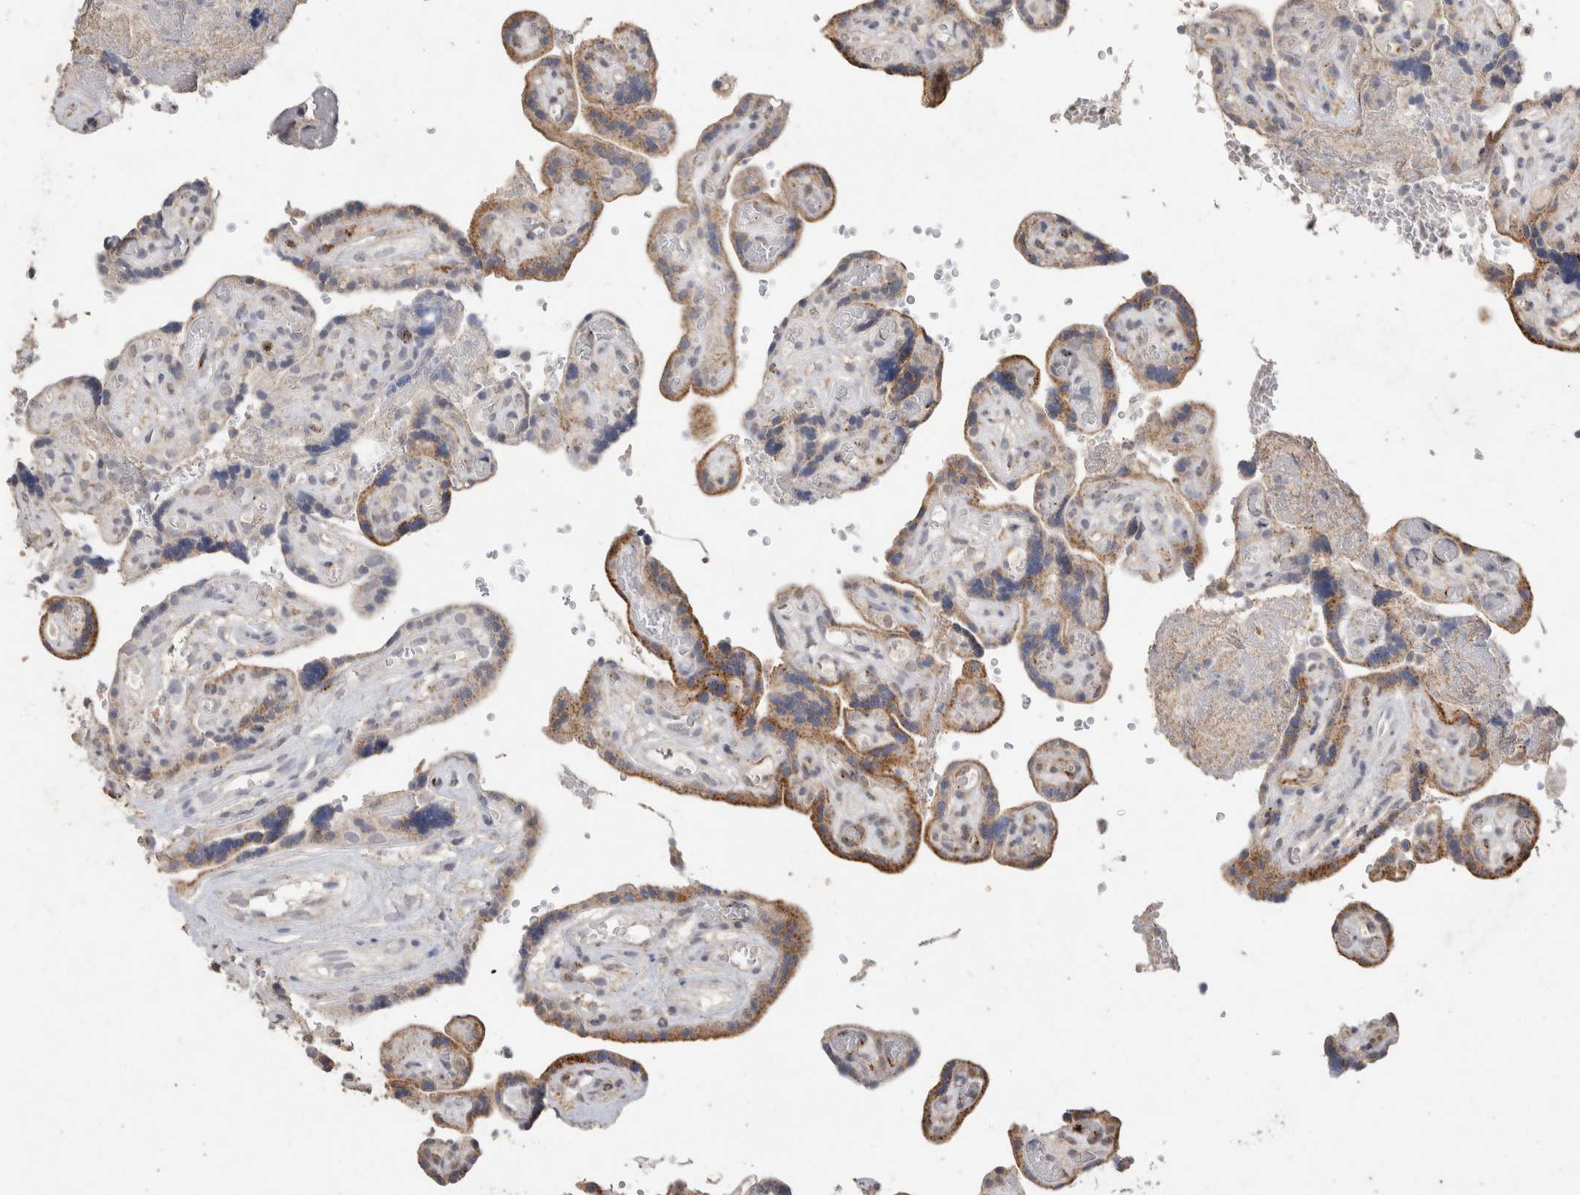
{"staining": {"intensity": "weak", "quantity": ">75%", "location": "cytoplasmic/membranous"}, "tissue": "placenta", "cell_type": "Decidual cells", "image_type": "normal", "snomed": [{"axis": "morphology", "description": "Normal tissue, NOS"}, {"axis": "topography", "description": "Placenta"}], "caption": "Benign placenta reveals weak cytoplasmic/membranous expression in about >75% of decidual cells Nuclei are stained in blue..", "gene": "ARSA", "patient": {"sex": "female", "age": 30}}